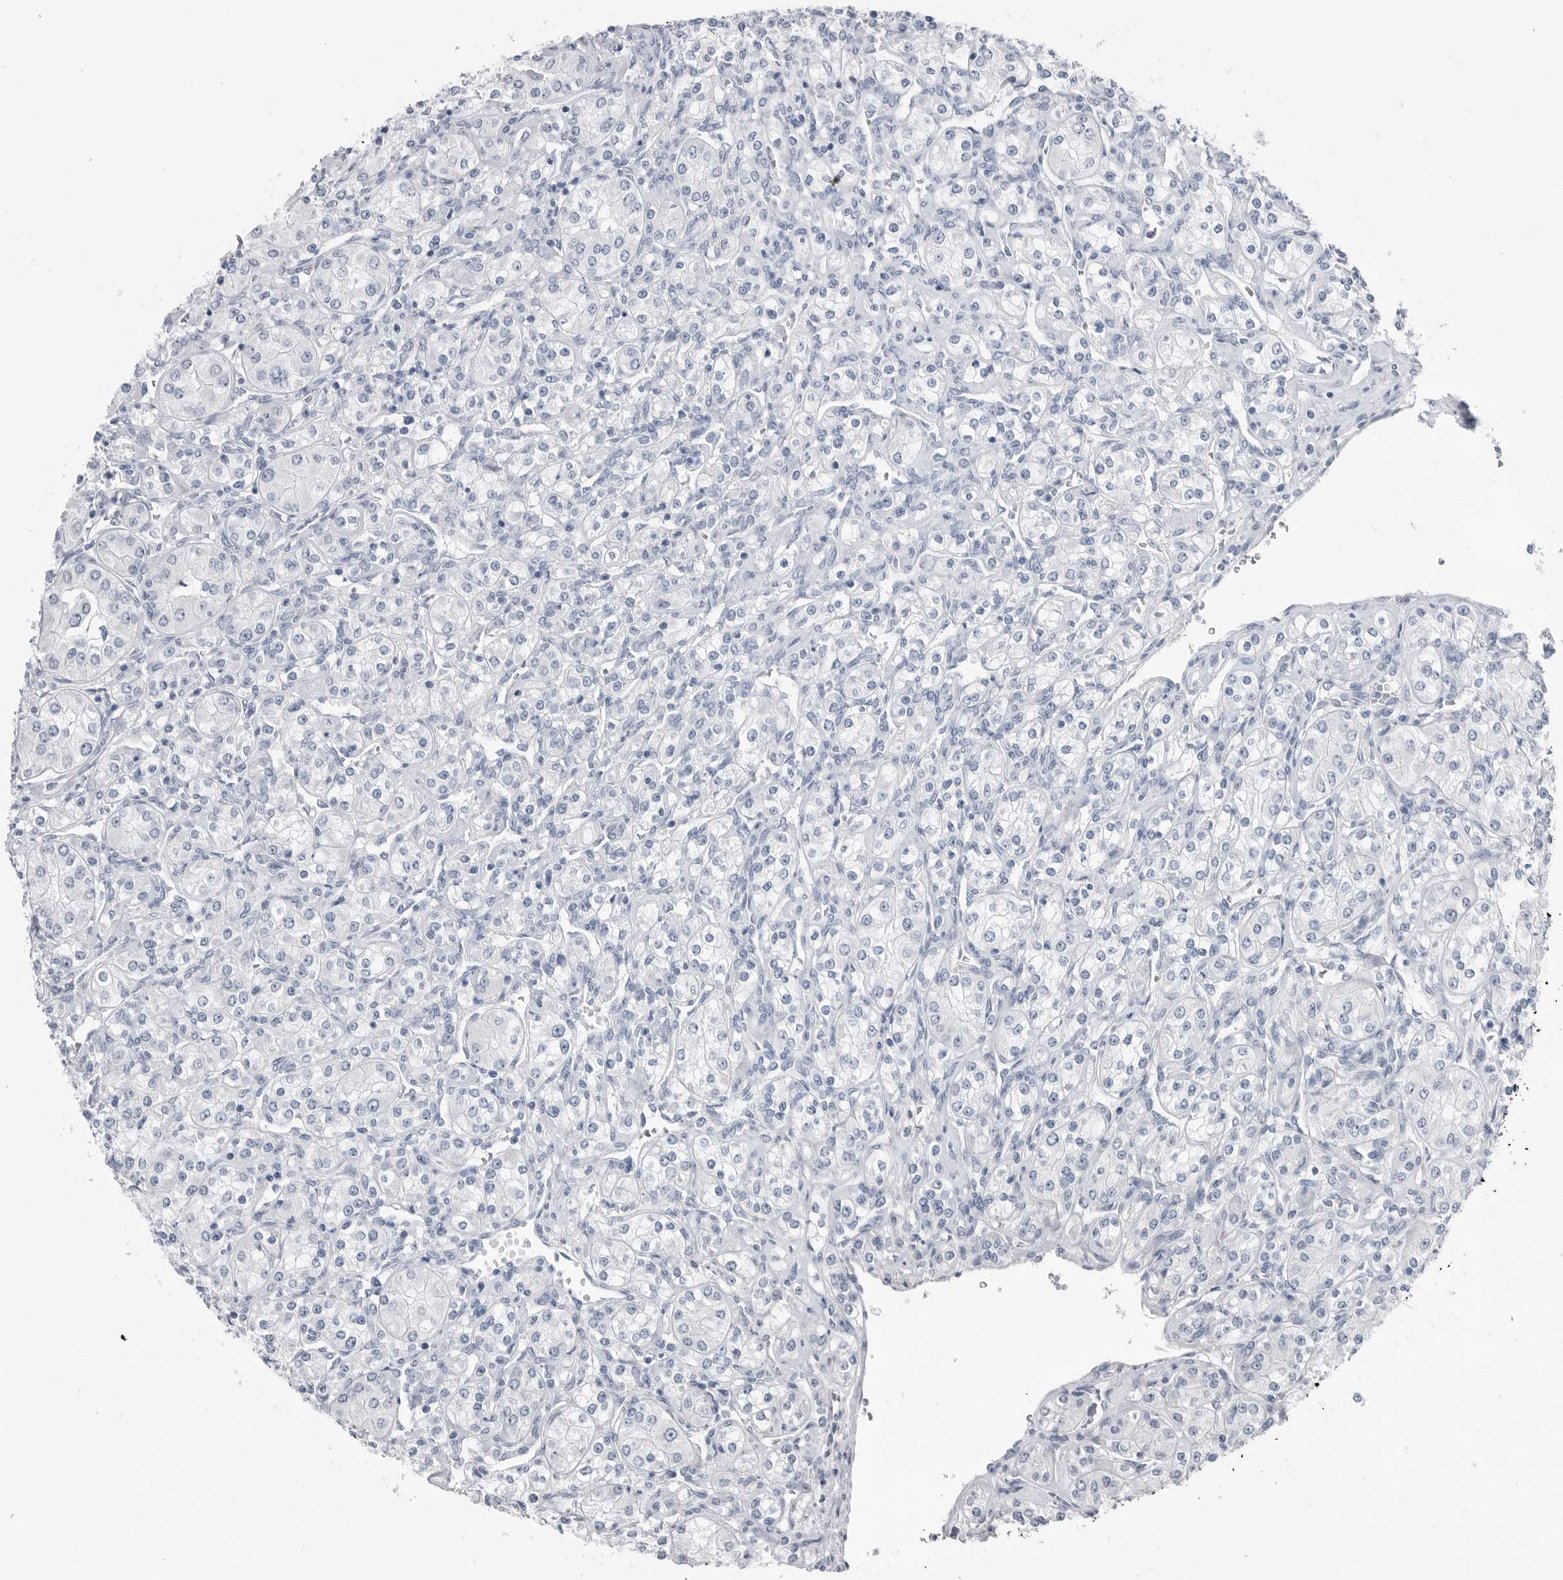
{"staining": {"intensity": "negative", "quantity": "none", "location": "none"}, "tissue": "renal cancer", "cell_type": "Tumor cells", "image_type": "cancer", "snomed": [{"axis": "morphology", "description": "Adenocarcinoma, NOS"}, {"axis": "topography", "description": "Kidney"}], "caption": "Tumor cells show no significant protein staining in renal cancer.", "gene": "ABHD12", "patient": {"sex": "male", "age": 77}}